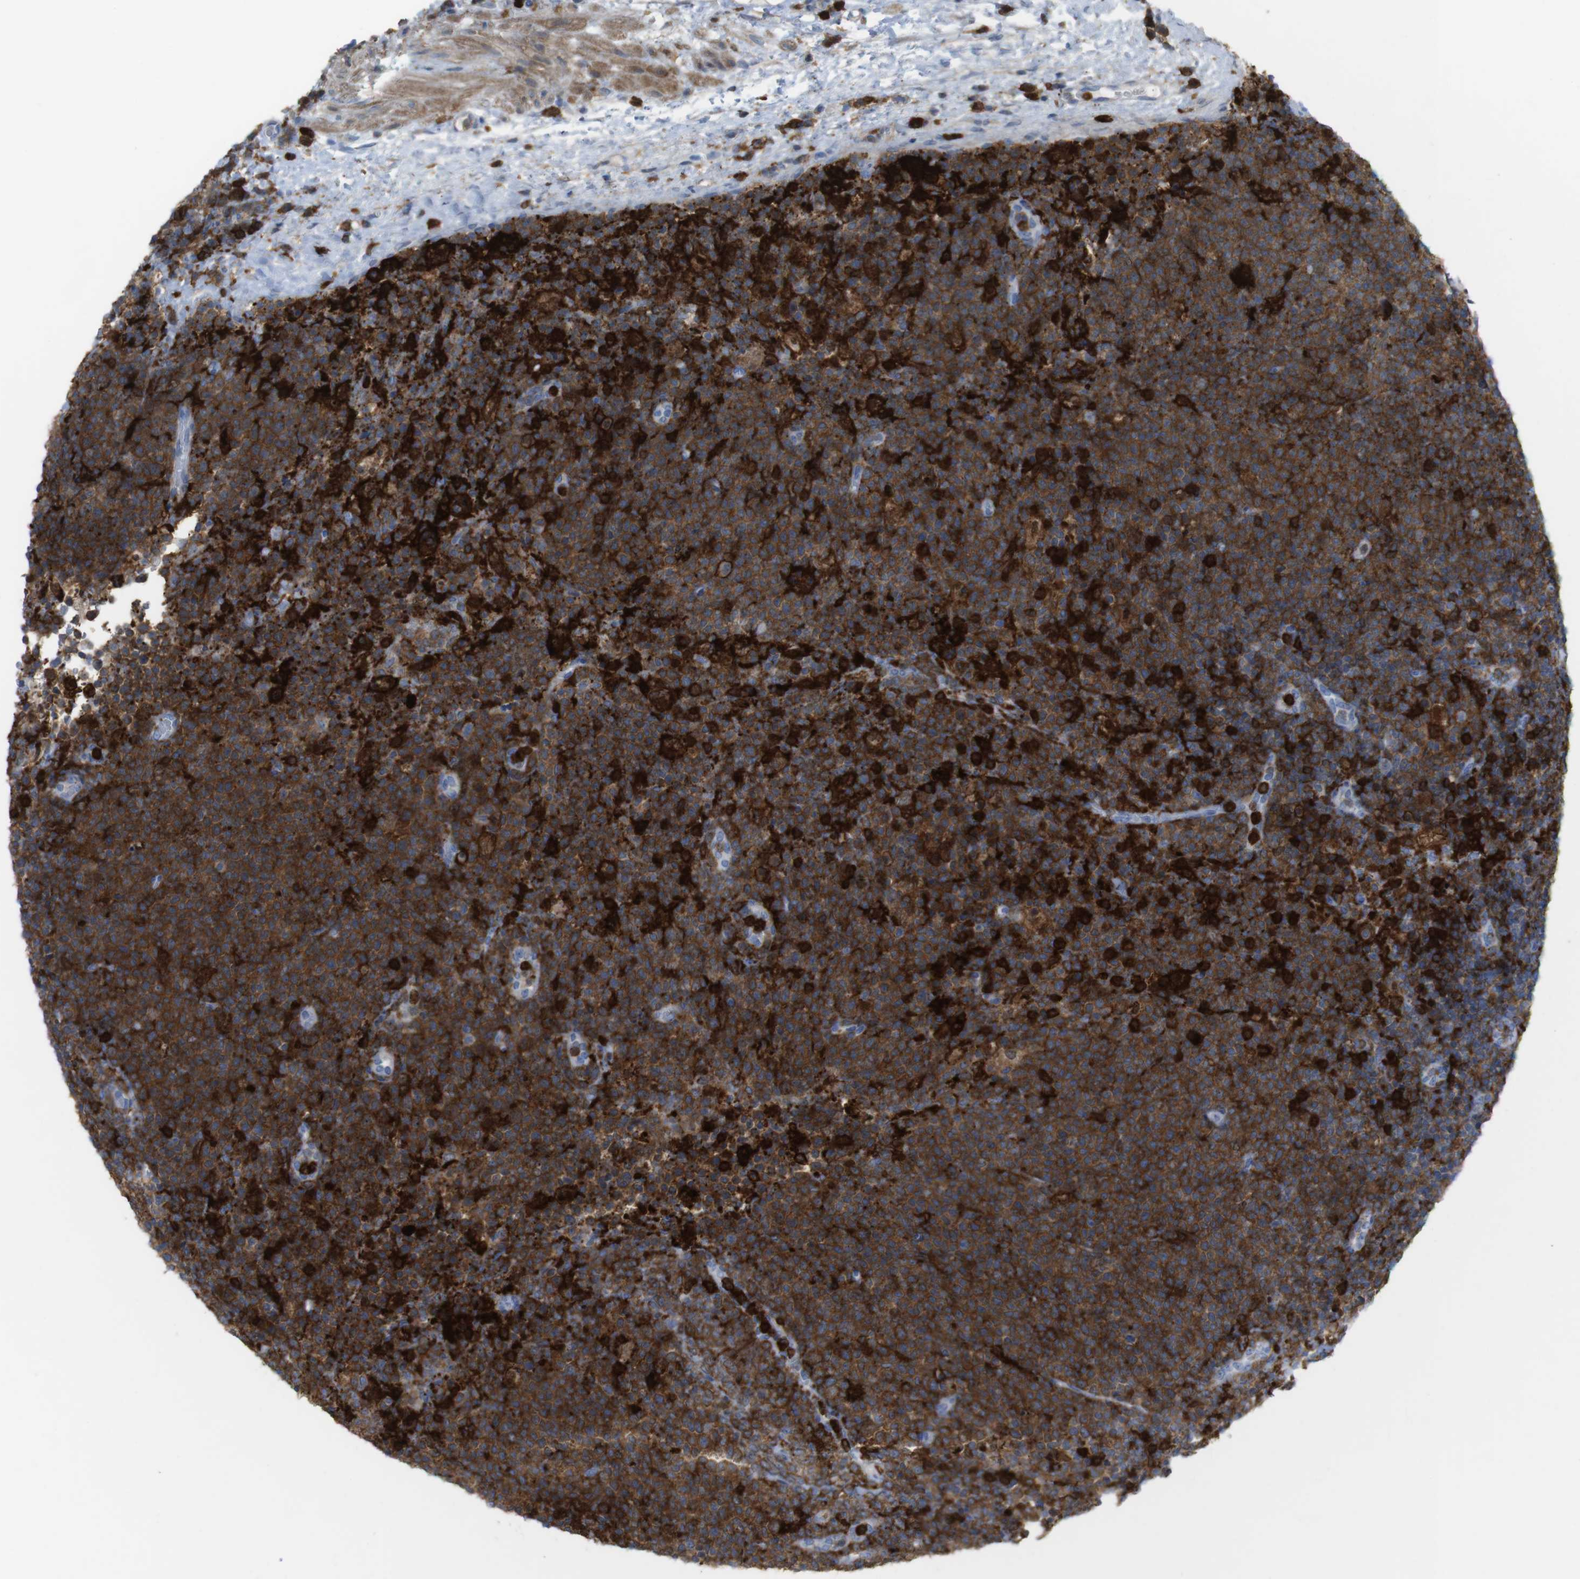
{"staining": {"intensity": "strong", "quantity": ">75%", "location": "cytoplasmic/membranous"}, "tissue": "lymphoma", "cell_type": "Tumor cells", "image_type": "cancer", "snomed": [{"axis": "morphology", "description": "Malignant lymphoma, non-Hodgkin's type, High grade"}, {"axis": "topography", "description": "Lymph node"}], "caption": "A high amount of strong cytoplasmic/membranous expression is appreciated in about >75% of tumor cells in high-grade malignant lymphoma, non-Hodgkin's type tissue. (Brightfield microscopy of DAB IHC at high magnification).", "gene": "PRKCD", "patient": {"sex": "male", "age": 61}}